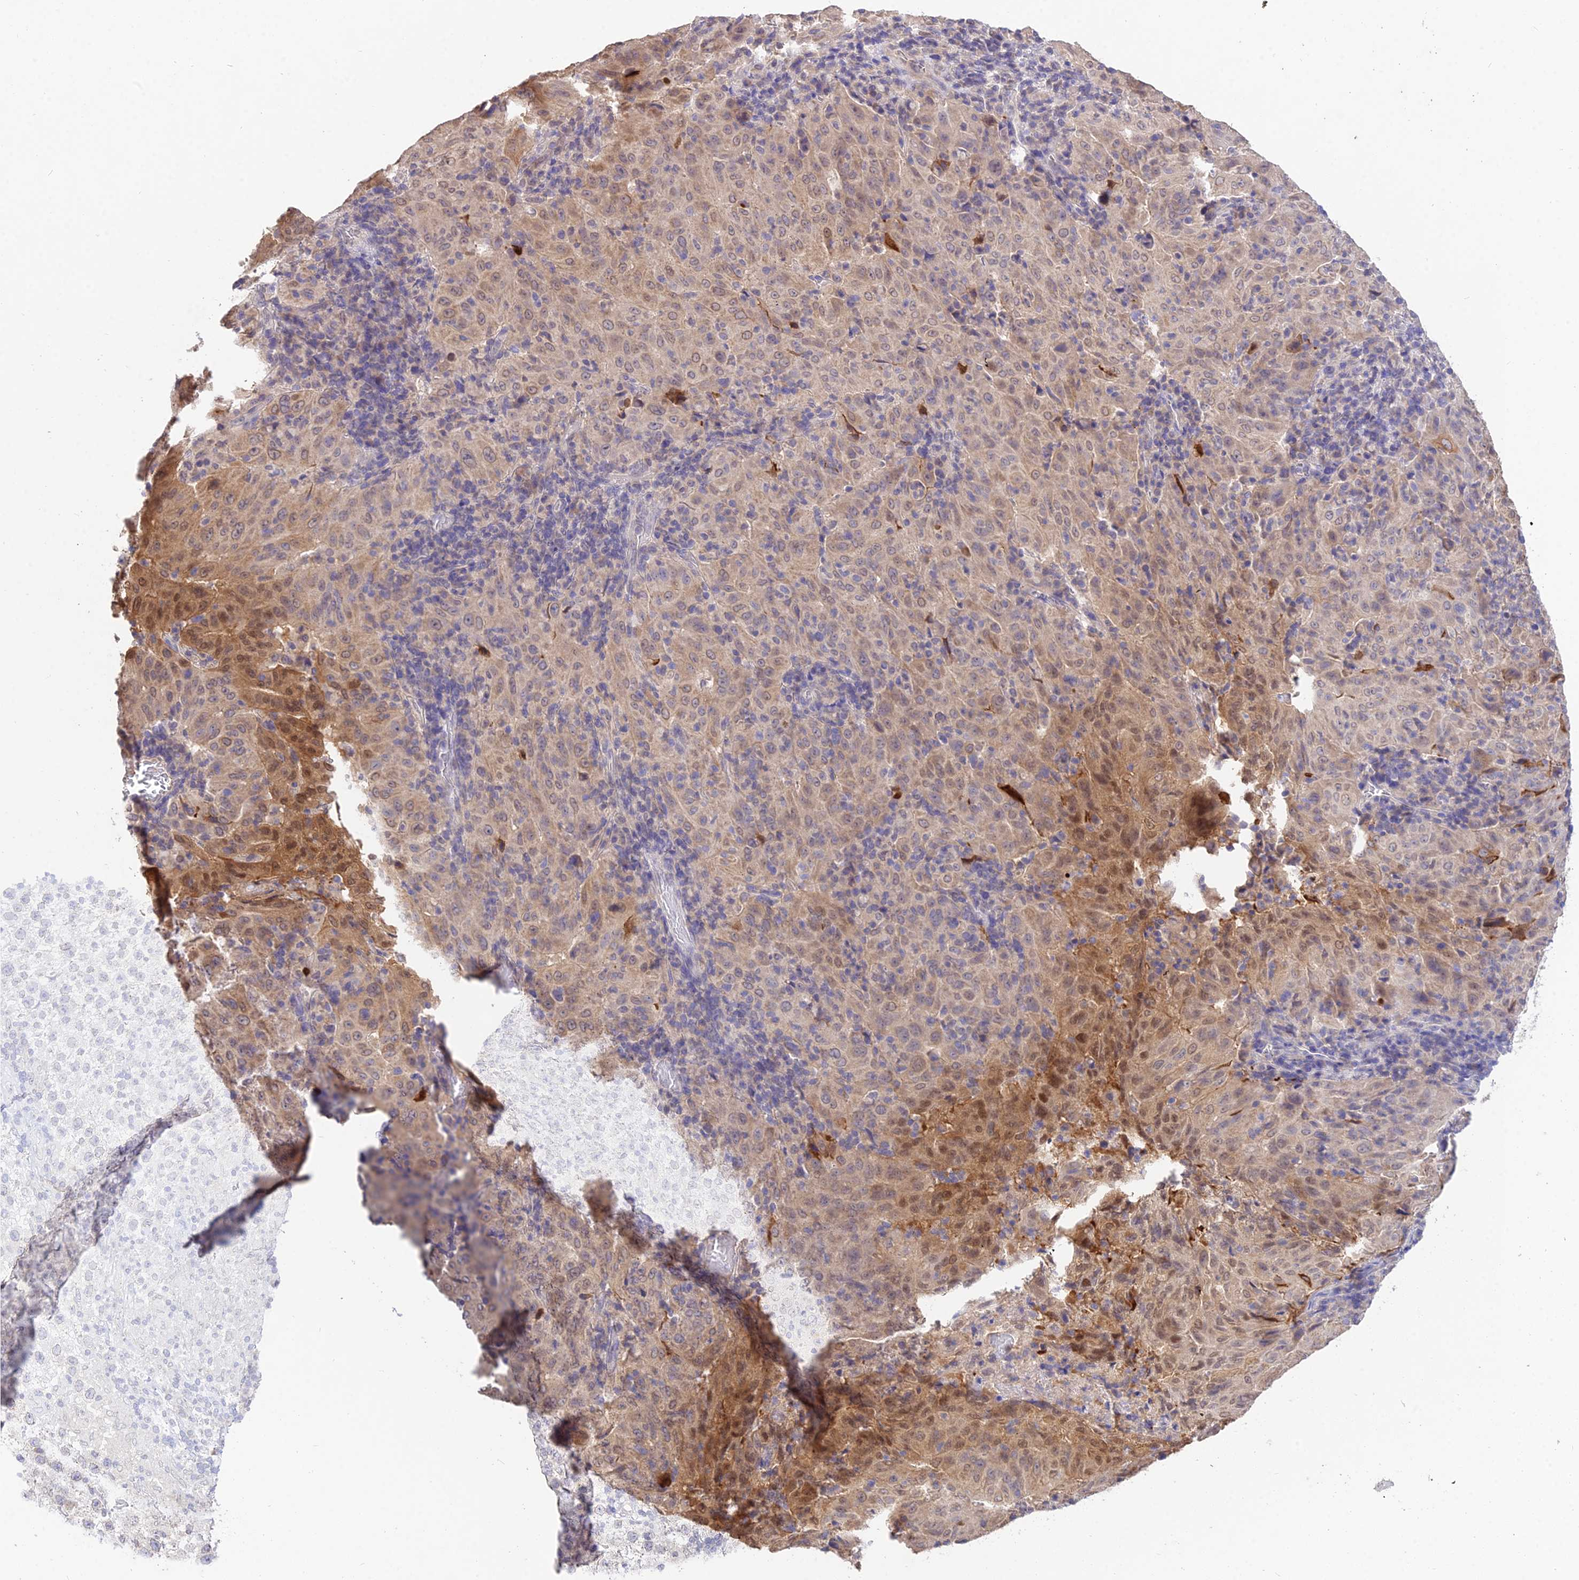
{"staining": {"intensity": "moderate", "quantity": "25%-75%", "location": "cytoplasmic/membranous,nuclear"}, "tissue": "pancreatic cancer", "cell_type": "Tumor cells", "image_type": "cancer", "snomed": [{"axis": "morphology", "description": "Adenocarcinoma, NOS"}, {"axis": "topography", "description": "Pancreas"}], "caption": "Pancreatic cancer (adenocarcinoma) was stained to show a protein in brown. There is medium levels of moderate cytoplasmic/membranous and nuclear staining in approximately 25%-75% of tumor cells.", "gene": "PGK1", "patient": {"sex": "male", "age": 63}}